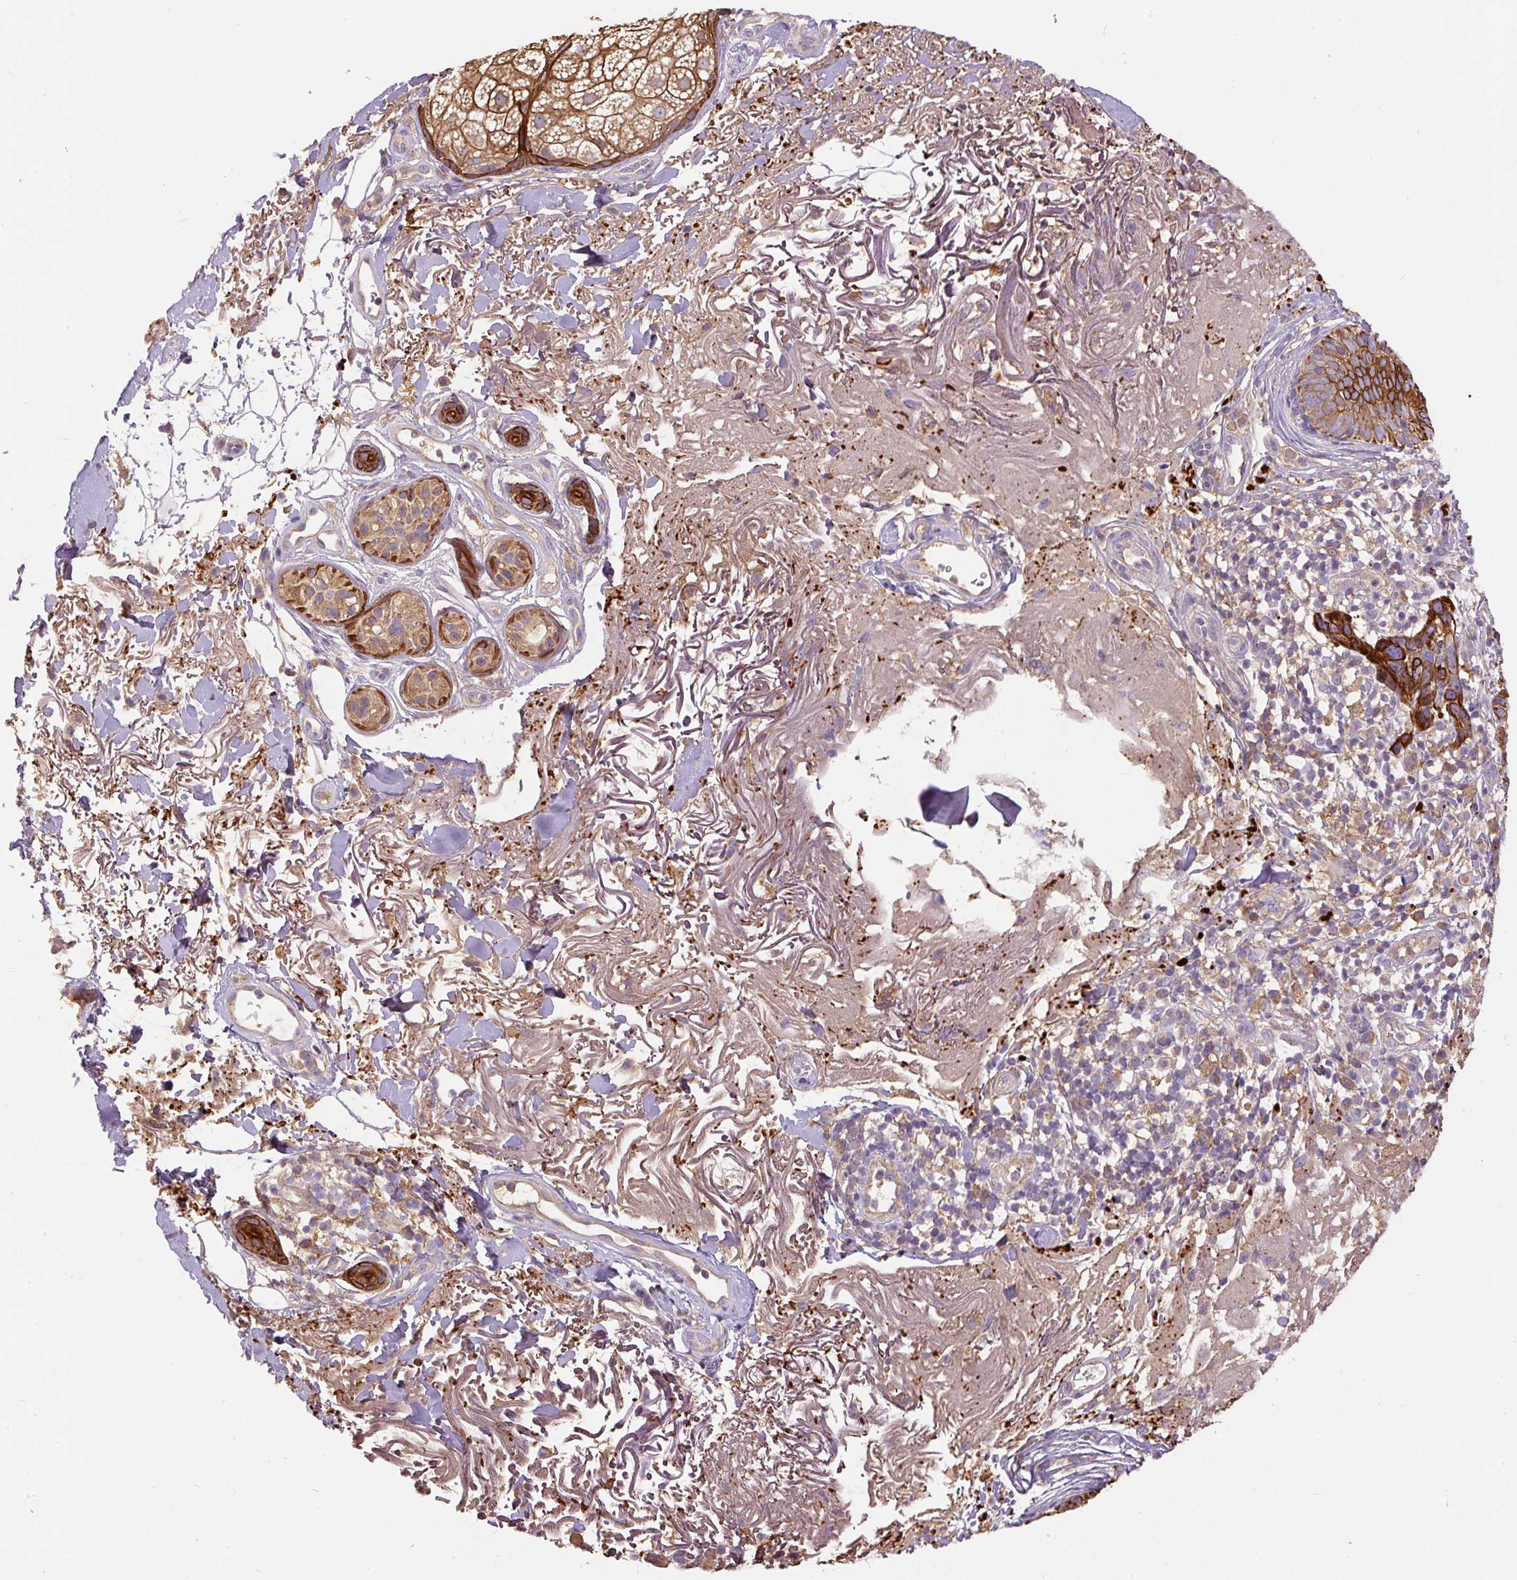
{"staining": {"intensity": "strong", "quantity": ">75%", "location": "cytoplasmic/membranous"}, "tissue": "skin cancer", "cell_type": "Tumor cells", "image_type": "cancer", "snomed": [{"axis": "morphology", "description": "Basal cell carcinoma"}, {"axis": "topography", "description": "Skin"}, {"axis": "topography", "description": "Skin of face"}], "caption": "Basal cell carcinoma (skin) stained with DAB IHC reveals high levels of strong cytoplasmic/membranous positivity in about >75% of tumor cells.", "gene": "DAPK1", "patient": {"sex": "female", "age": 95}}